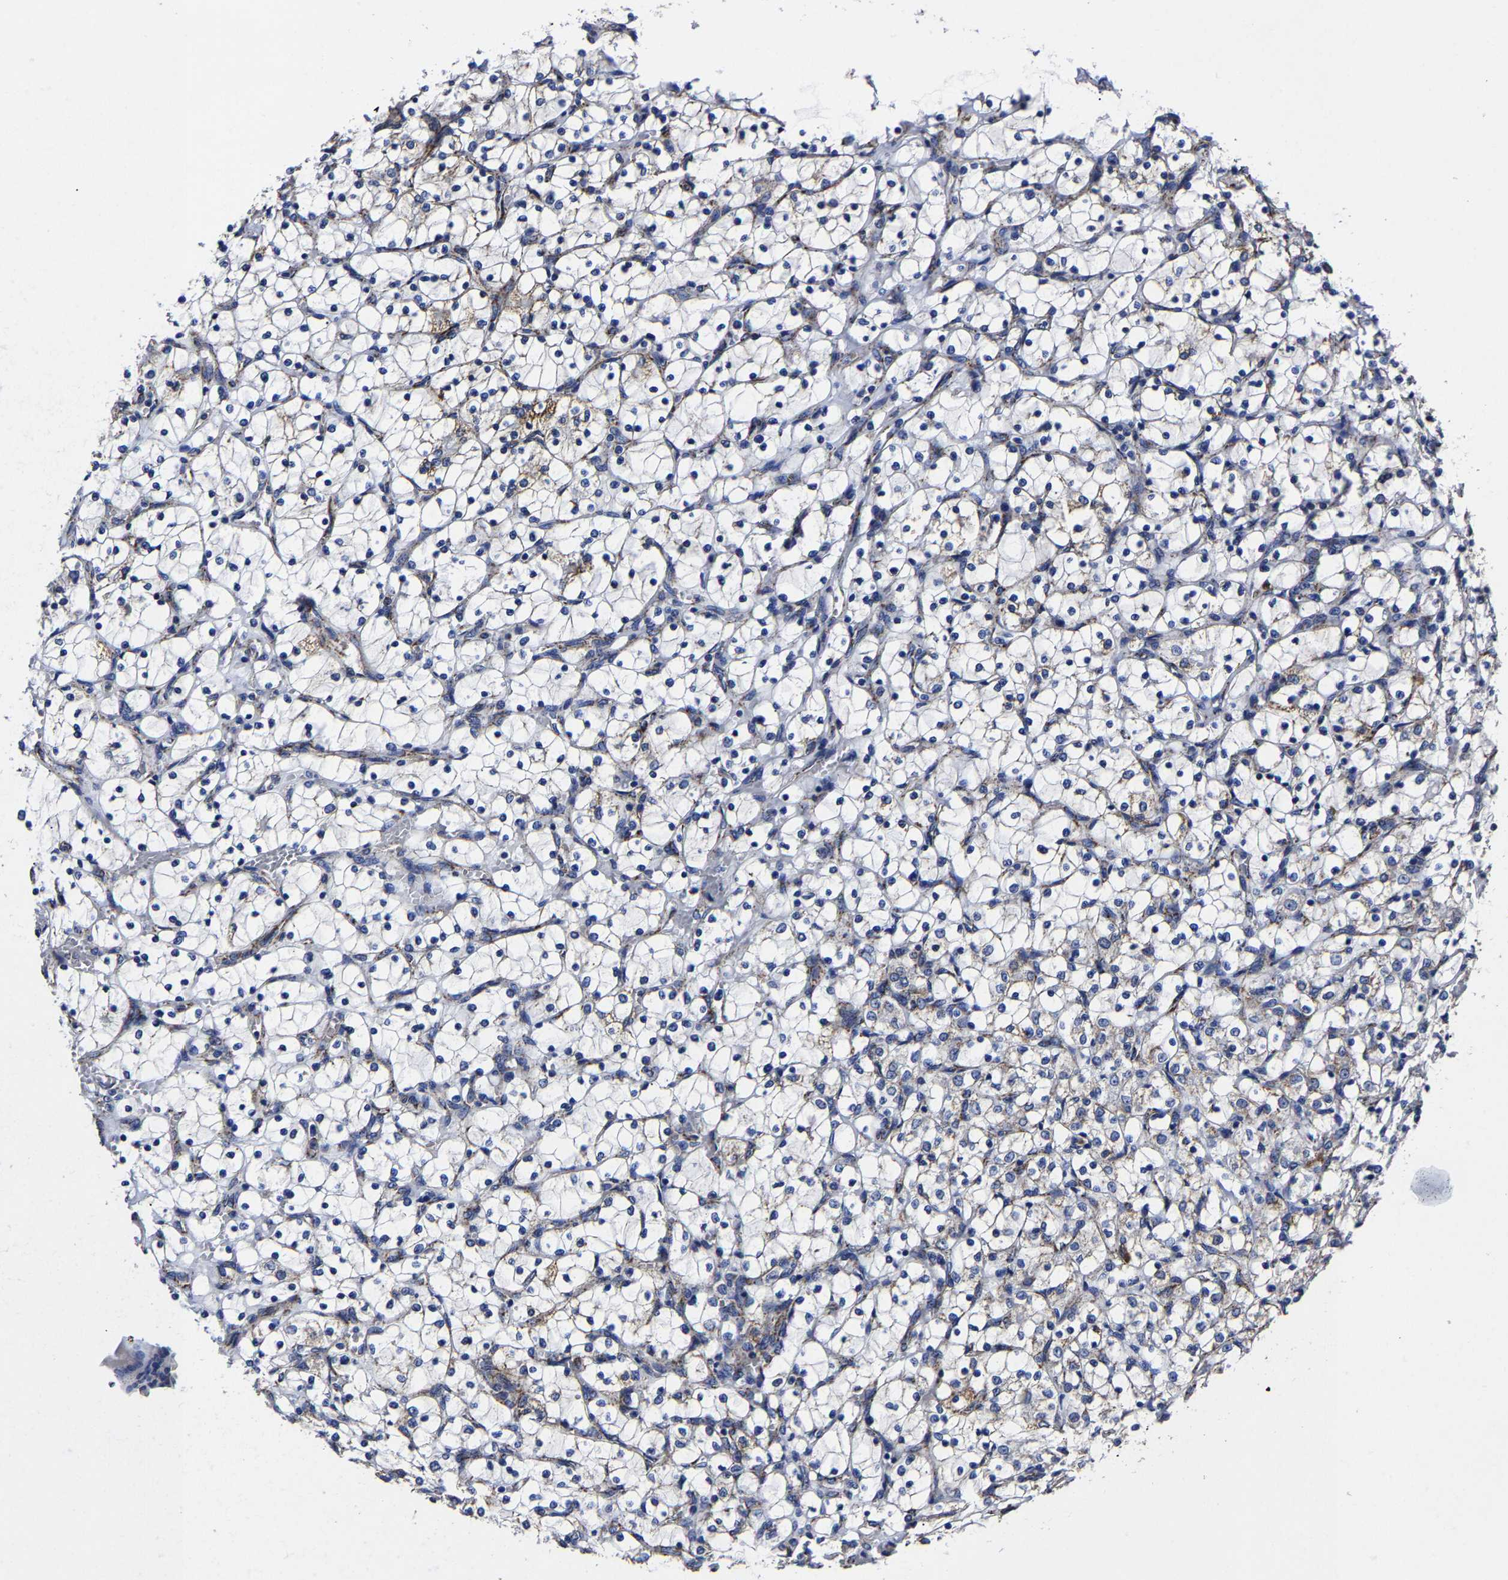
{"staining": {"intensity": "moderate", "quantity": "<25%", "location": "cytoplasmic/membranous"}, "tissue": "renal cancer", "cell_type": "Tumor cells", "image_type": "cancer", "snomed": [{"axis": "morphology", "description": "Adenocarcinoma, NOS"}, {"axis": "topography", "description": "Kidney"}], "caption": "Approximately <25% of tumor cells in adenocarcinoma (renal) demonstrate moderate cytoplasmic/membranous protein positivity as visualized by brown immunohistochemical staining.", "gene": "AASS", "patient": {"sex": "female", "age": 69}}